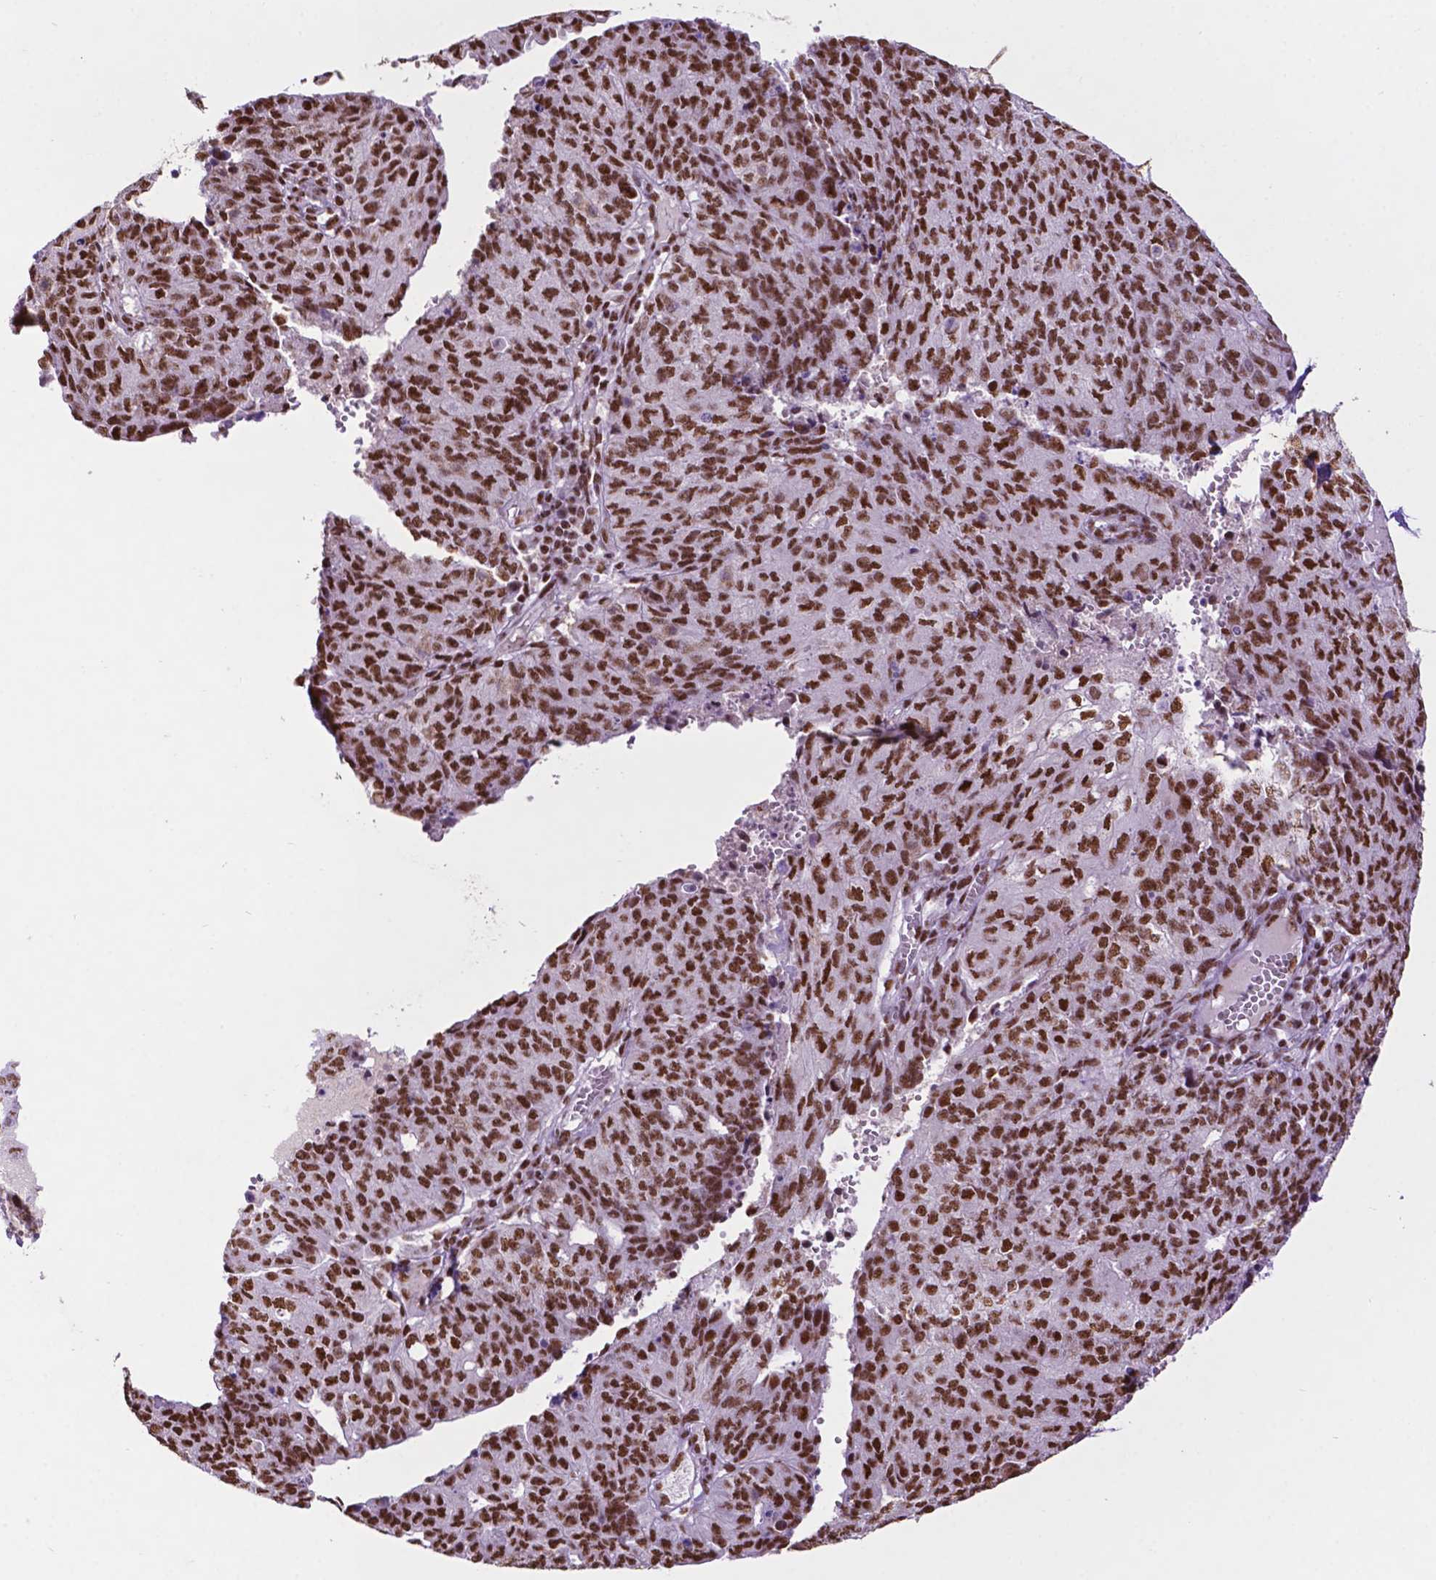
{"staining": {"intensity": "strong", "quantity": ">75%", "location": "nuclear"}, "tissue": "endometrial cancer", "cell_type": "Tumor cells", "image_type": "cancer", "snomed": [{"axis": "morphology", "description": "Adenocarcinoma, NOS"}, {"axis": "topography", "description": "Endometrium"}], "caption": "The histopathology image demonstrates immunohistochemical staining of endometrial adenocarcinoma. There is strong nuclear expression is seen in approximately >75% of tumor cells. Using DAB (brown) and hematoxylin (blue) stains, captured at high magnification using brightfield microscopy.", "gene": "CCAR2", "patient": {"sex": "female", "age": 82}}